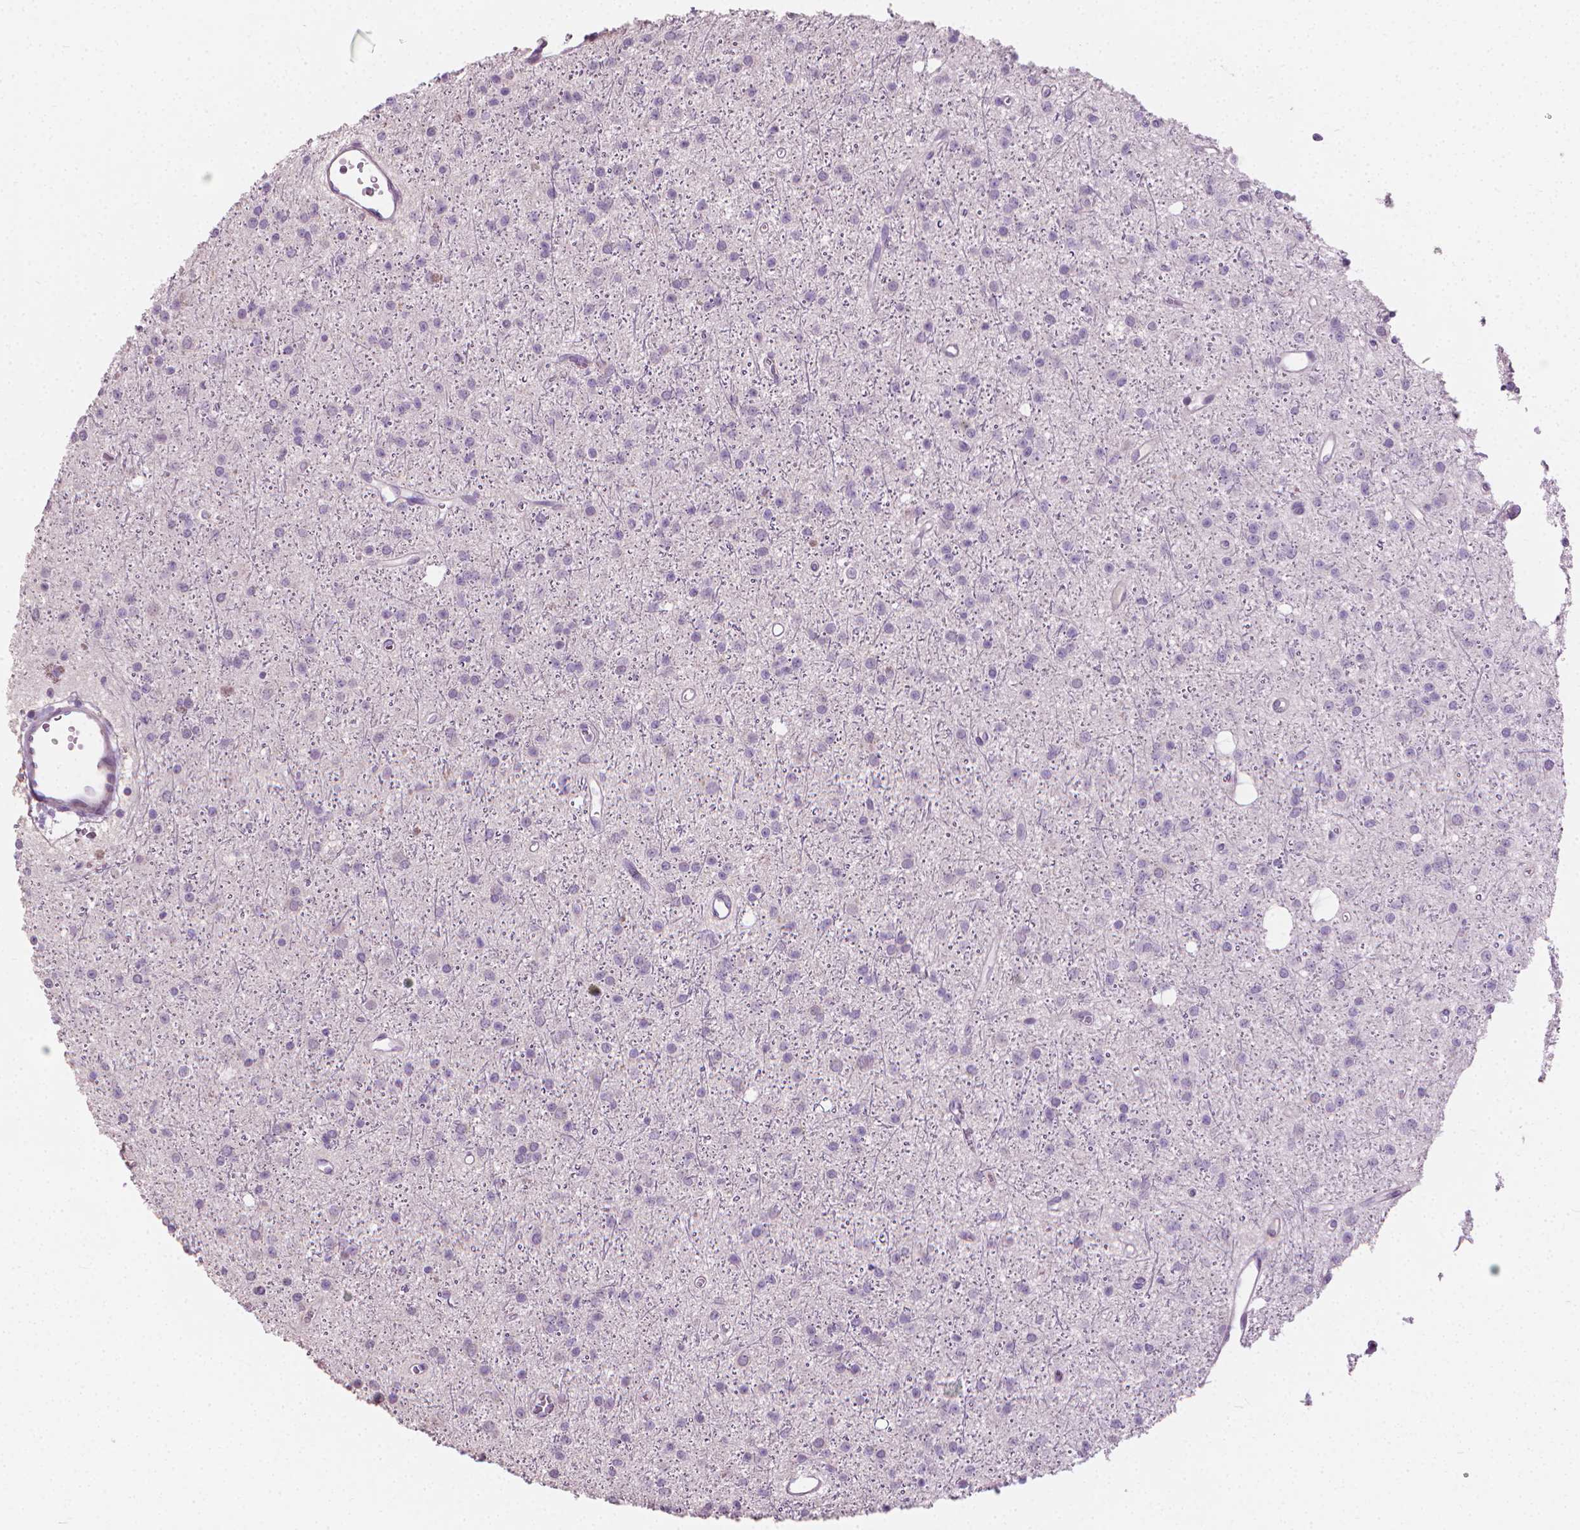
{"staining": {"intensity": "negative", "quantity": "none", "location": "none"}, "tissue": "glioma", "cell_type": "Tumor cells", "image_type": "cancer", "snomed": [{"axis": "morphology", "description": "Glioma, malignant, Low grade"}, {"axis": "topography", "description": "Brain"}], "caption": "Tumor cells are negative for protein expression in human malignant glioma (low-grade).", "gene": "CABCOCO1", "patient": {"sex": "male", "age": 27}}